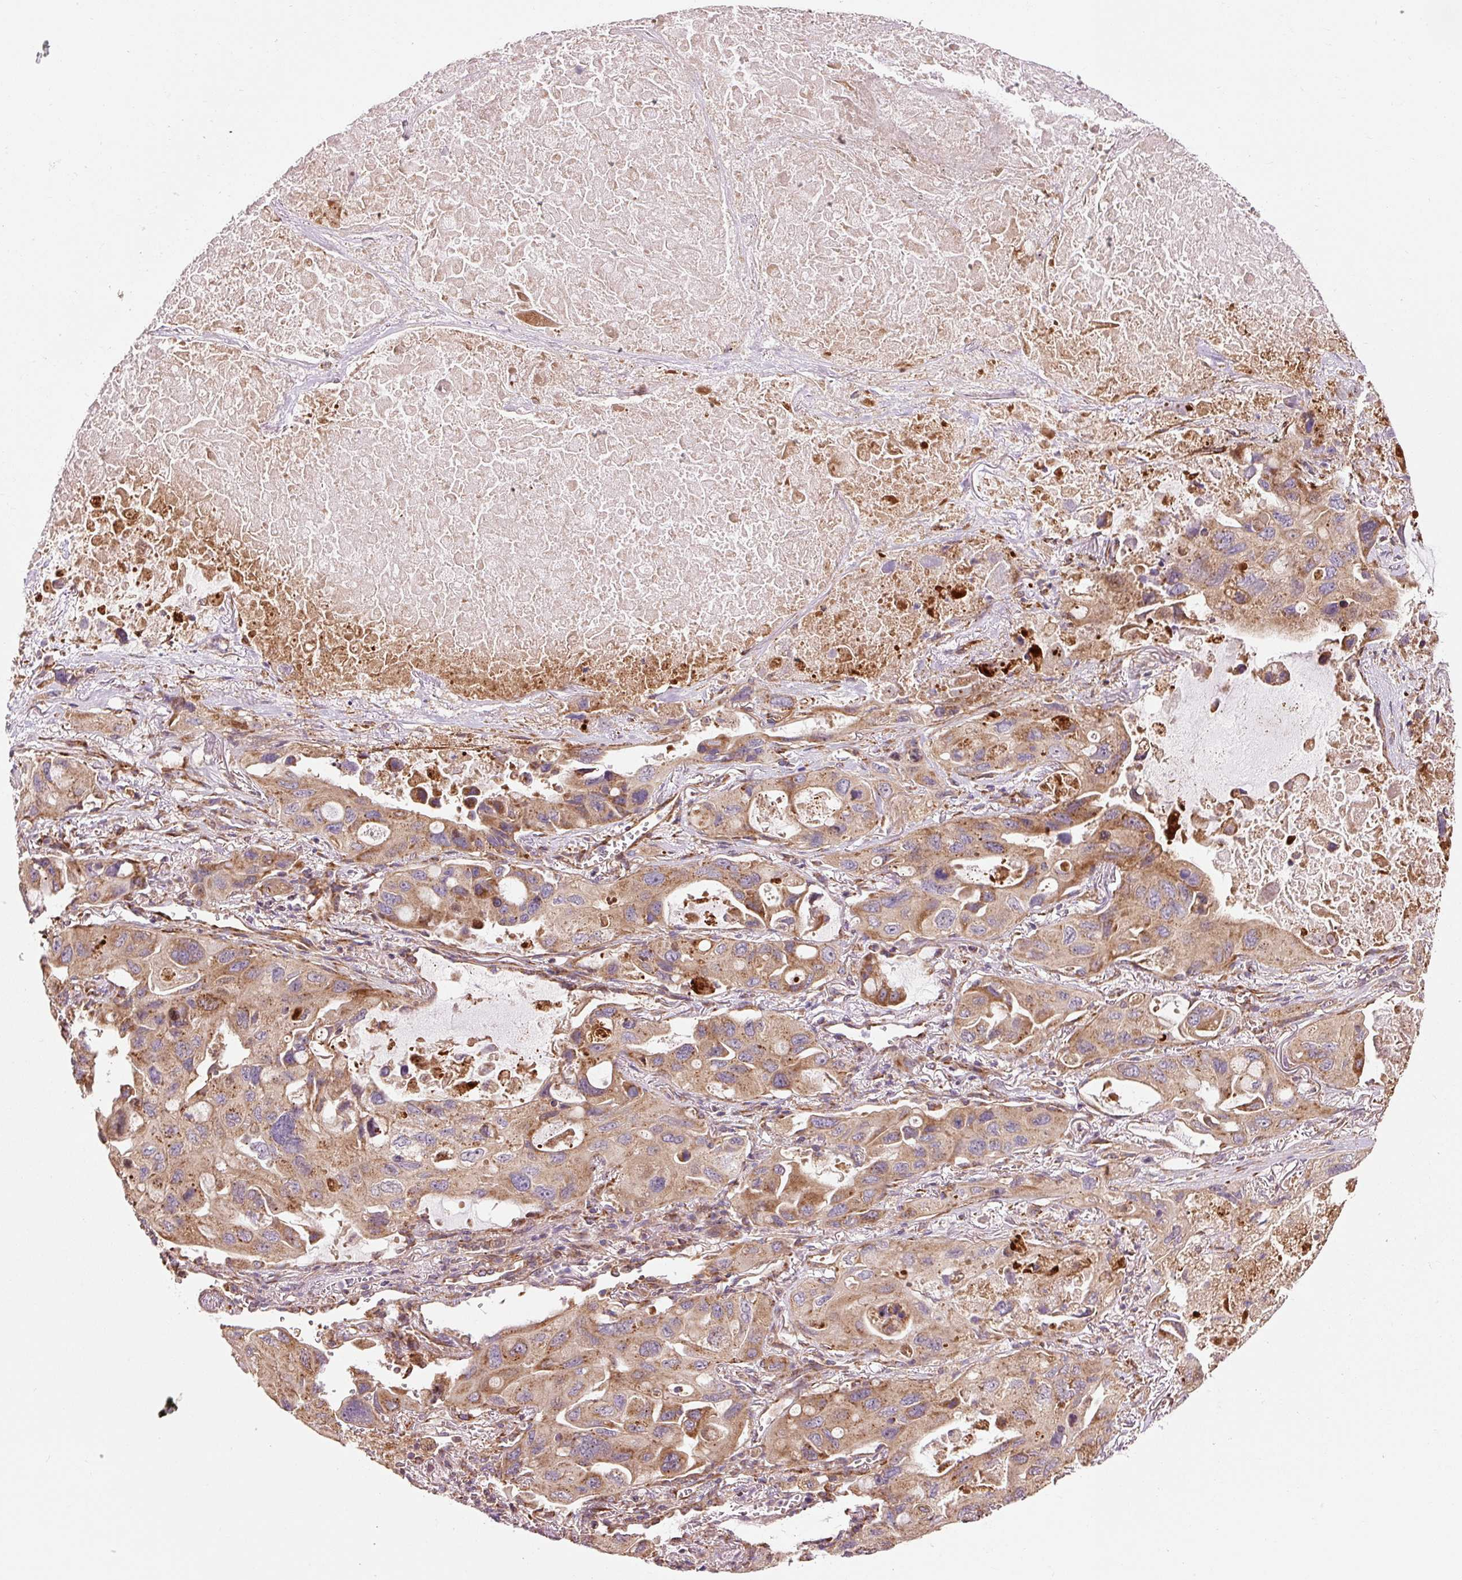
{"staining": {"intensity": "moderate", "quantity": ">75%", "location": "cytoplasmic/membranous"}, "tissue": "lung cancer", "cell_type": "Tumor cells", "image_type": "cancer", "snomed": [{"axis": "morphology", "description": "Squamous cell carcinoma, NOS"}, {"axis": "topography", "description": "Lung"}], "caption": "The immunohistochemical stain highlights moderate cytoplasmic/membranous expression in tumor cells of squamous cell carcinoma (lung) tissue.", "gene": "ISCU", "patient": {"sex": "female", "age": 73}}